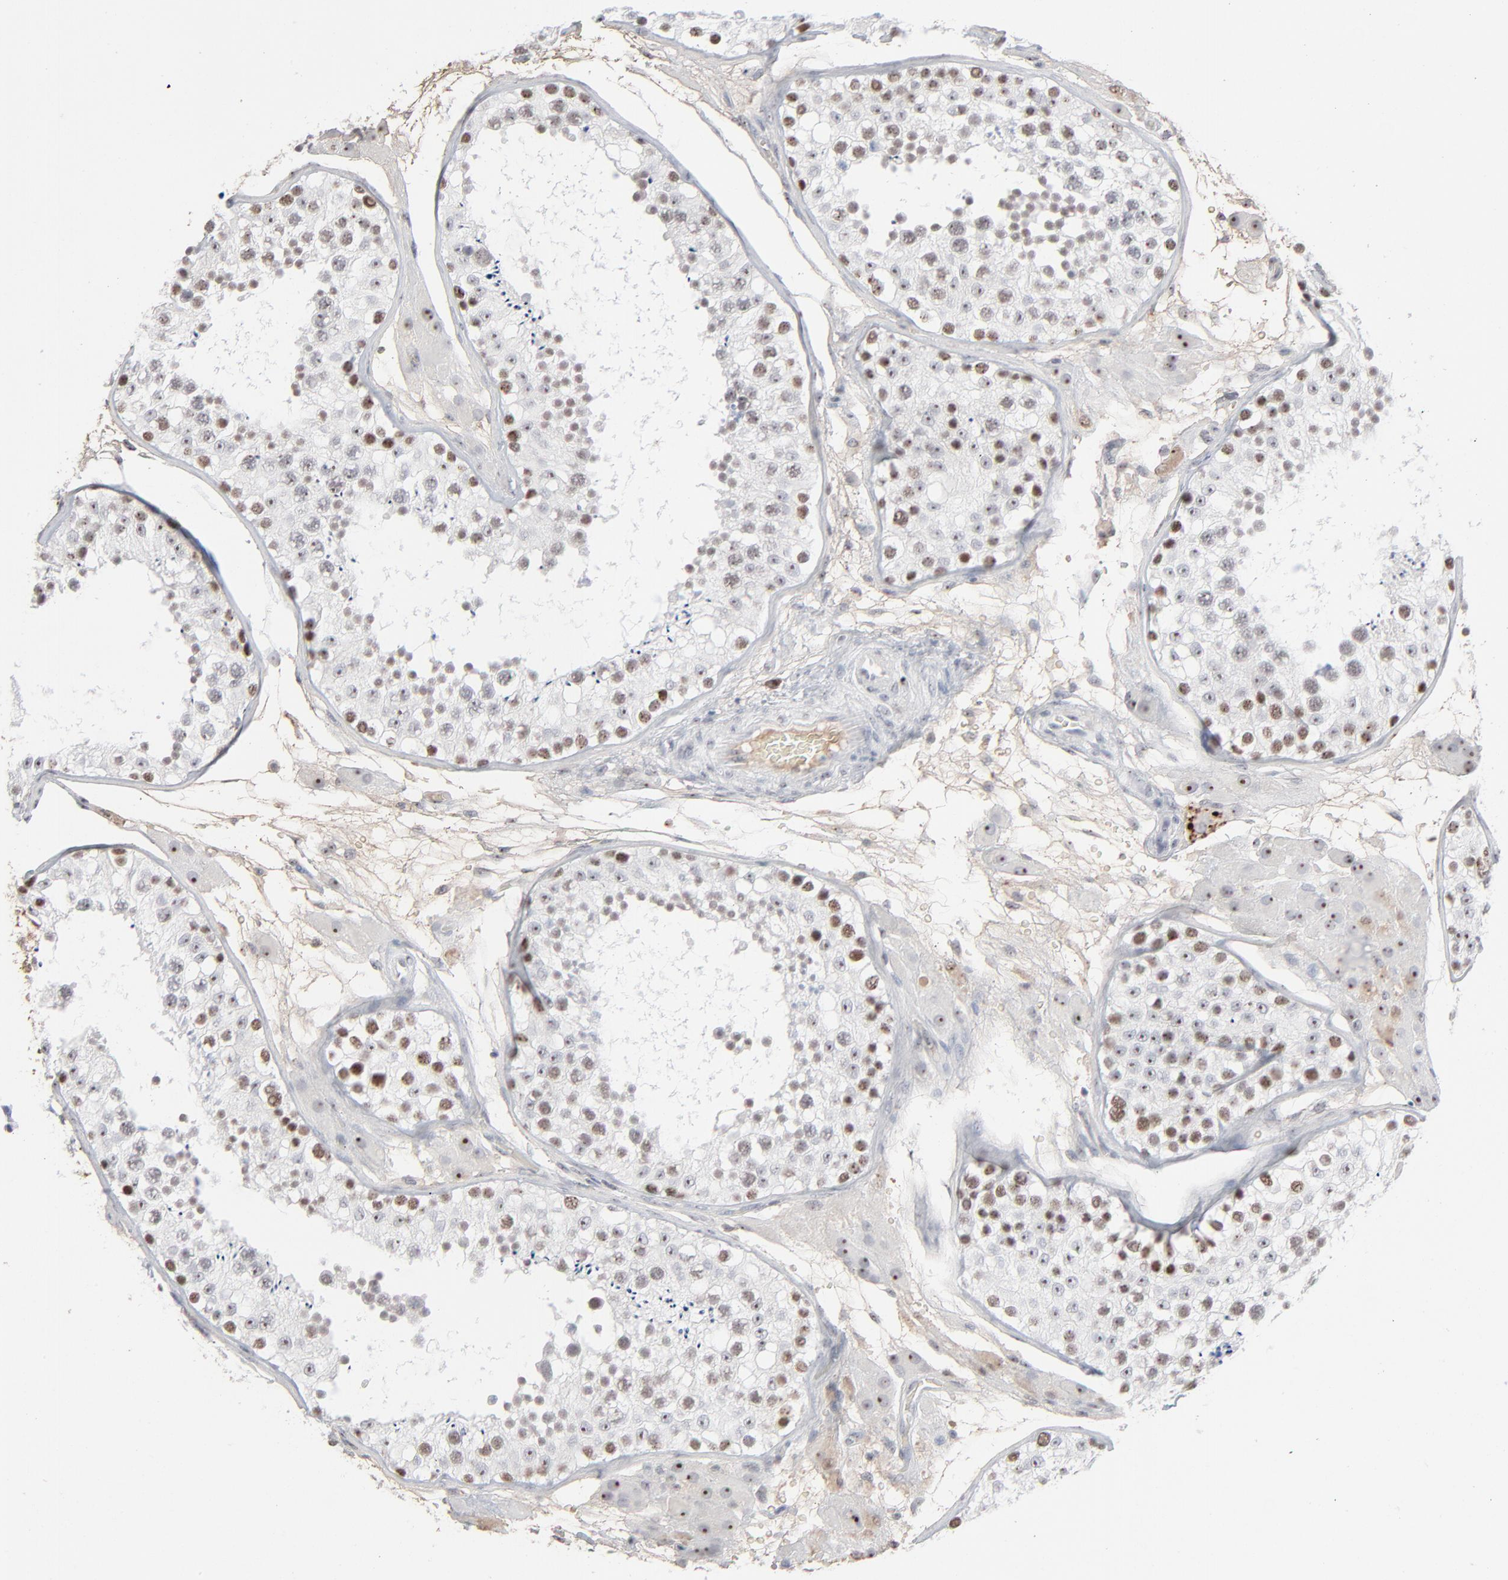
{"staining": {"intensity": "weak", "quantity": "<25%", "location": "nuclear"}, "tissue": "testis", "cell_type": "Cells in seminiferous ducts", "image_type": "normal", "snomed": [{"axis": "morphology", "description": "Normal tissue, NOS"}, {"axis": "topography", "description": "Testis"}], "caption": "Immunohistochemistry of unremarkable testis reveals no staining in cells in seminiferous ducts.", "gene": "MPHOSPH6", "patient": {"sex": "male", "age": 26}}